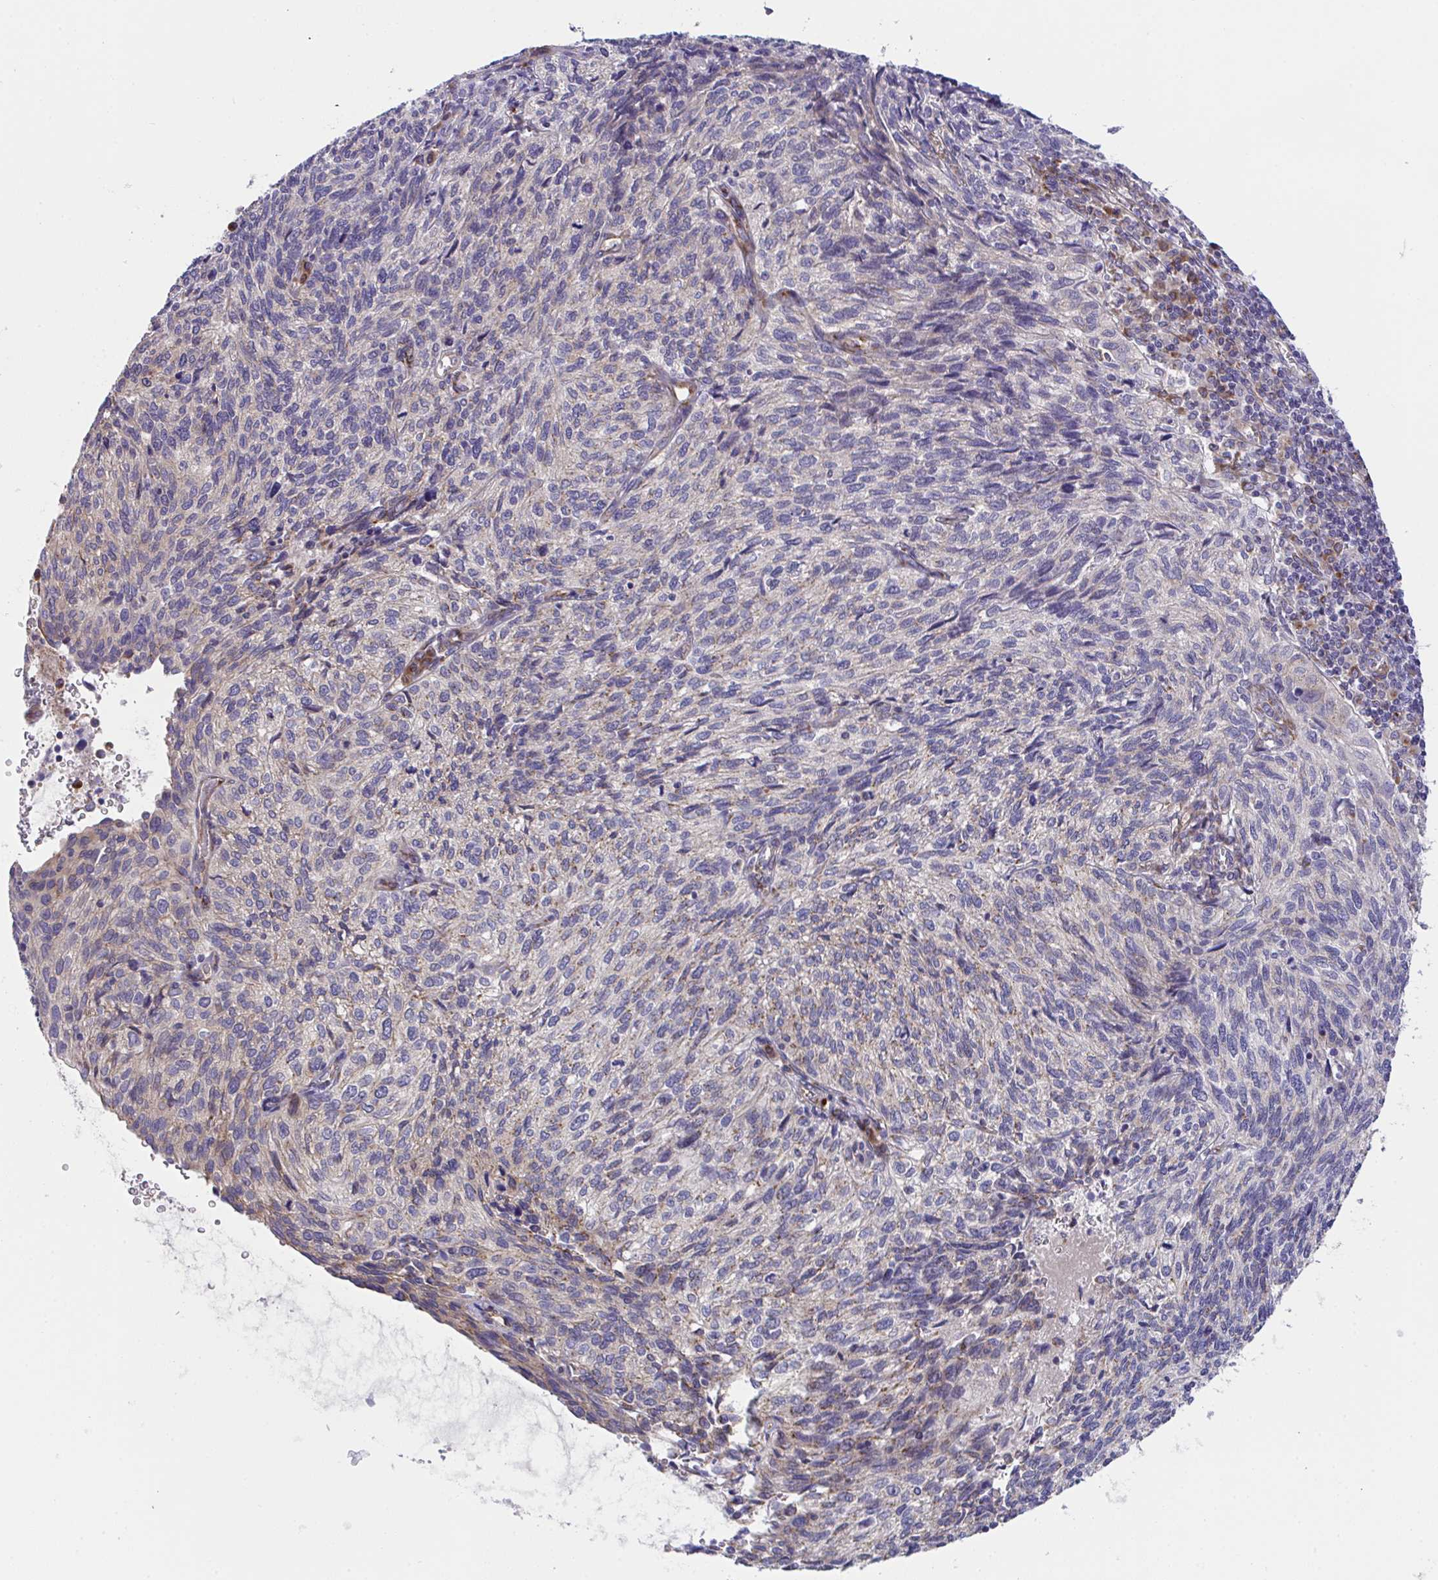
{"staining": {"intensity": "weak", "quantity": "<25%", "location": "cytoplasmic/membranous"}, "tissue": "cervical cancer", "cell_type": "Tumor cells", "image_type": "cancer", "snomed": [{"axis": "morphology", "description": "Squamous cell carcinoma, NOS"}, {"axis": "topography", "description": "Cervix"}], "caption": "This is a image of immunohistochemistry staining of squamous cell carcinoma (cervical), which shows no positivity in tumor cells. (DAB immunohistochemistry (IHC) with hematoxylin counter stain).", "gene": "MIA3", "patient": {"sex": "female", "age": 45}}